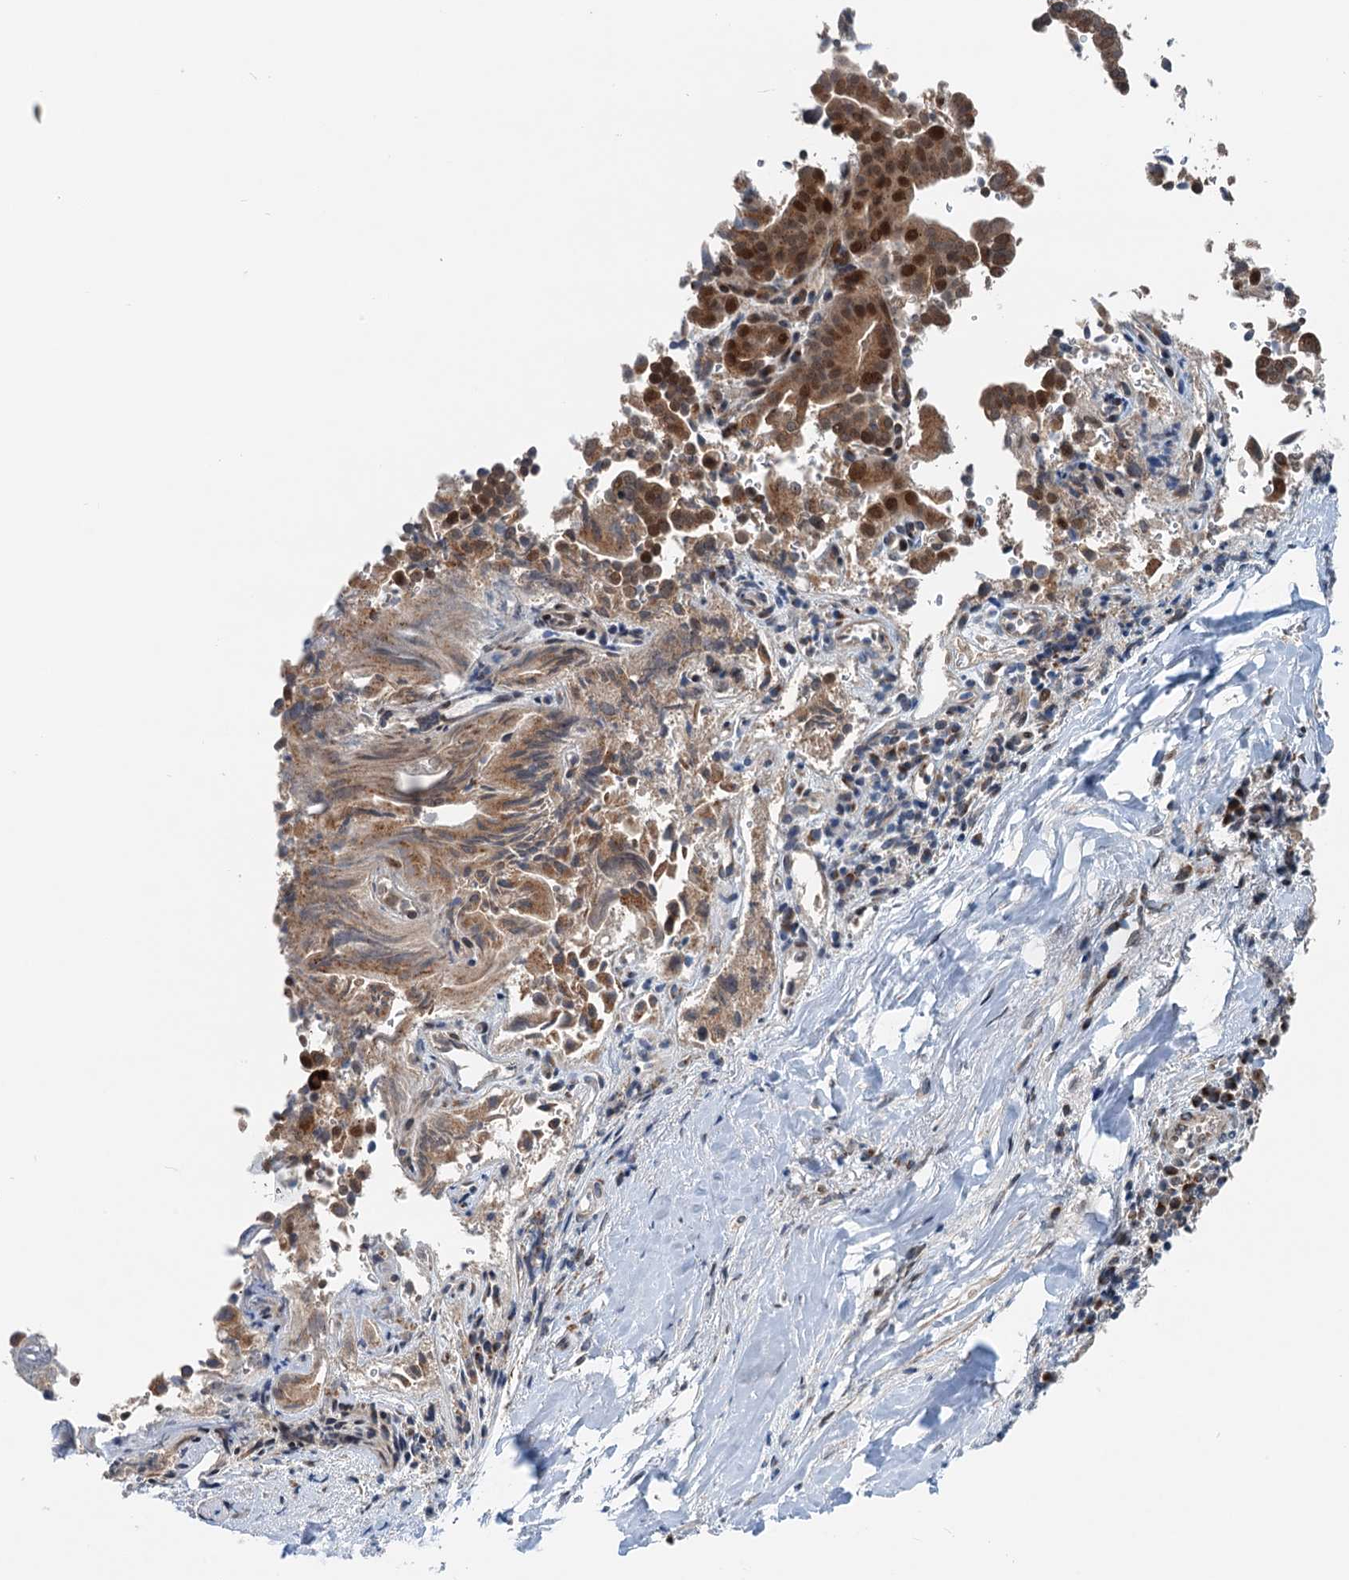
{"staining": {"intensity": "strong", "quantity": ">75%", "location": "cytoplasmic/membranous,nuclear"}, "tissue": "liver cancer", "cell_type": "Tumor cells", "image_type": "cancer", "snomed": [{"axis": "morphology", "description": "Cholangiocarcinoma"}, {"axis": "topography", "description": "Liver"}], "caption": "There is high levels of strong cytoplasmic/membranous and nuclear expression in tumor cells of liver cancer (cholangiocarcinoma), as demonstrated by immunohistochemical staining (brown color).", "gene": "DYNC2I2", "patient": {"sex": "female", "age": 75}}